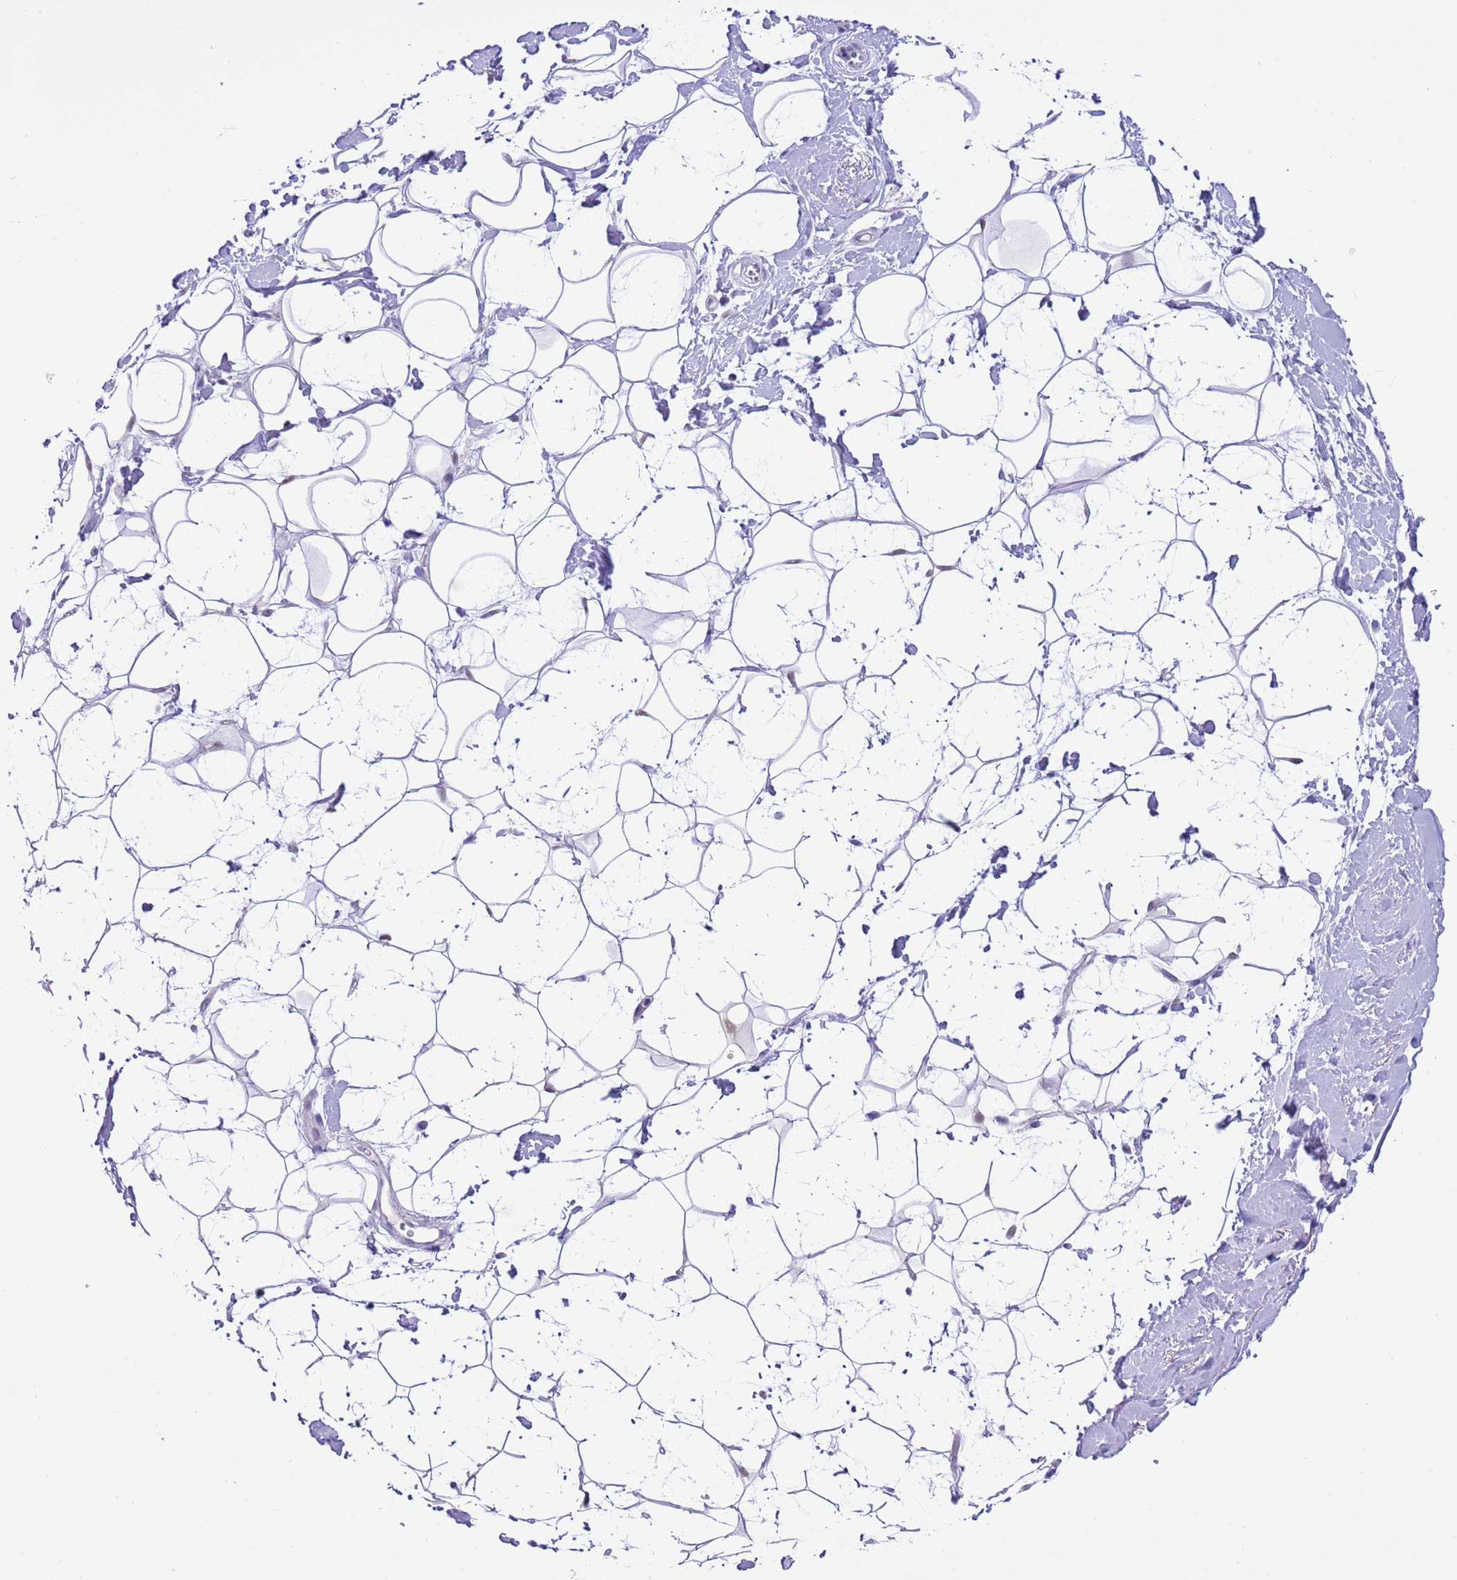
{"staining": {"intensity": "negative", "quantity": "none", "location": "none"}, "tissue": "adipose tissue", "cell_type": "Adipocytes", "image_type": "normal", "snomed": [{"axis": "morphology", "description": "Normal tissue, NOS"}, {"axis": "topography", "description": "Breast"}], "caption": "IHC of benign adipose tissue exhibits no positivity in adipocytes. (Immunohistochemistry, brightfield microscopy, high magnification).", "gene": "DDI2", "patient": {"sex": "female", "age": 26}}